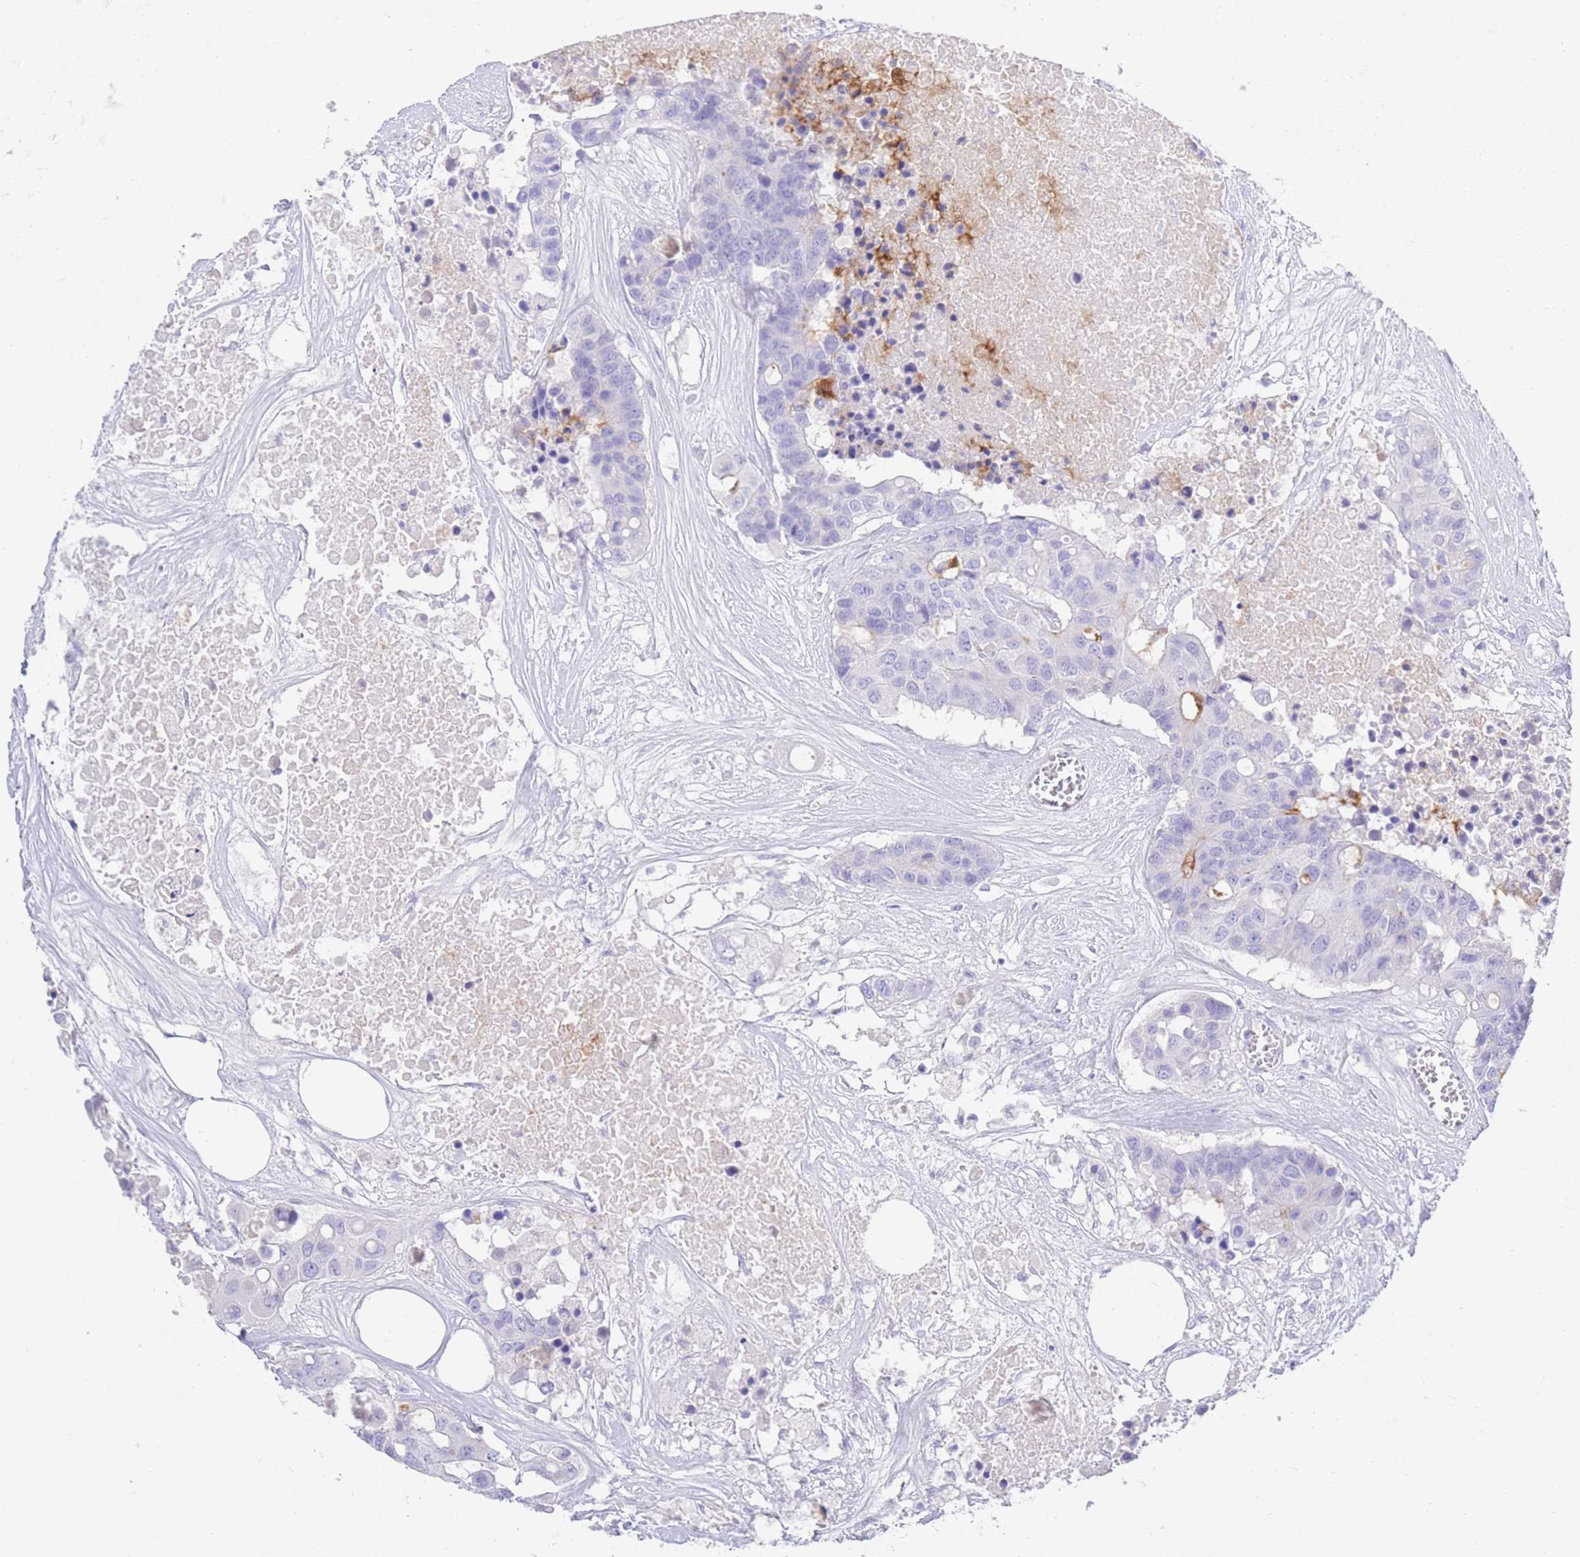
{"staining": {"intensity": "negative", "quantity": "none", "location": "none"}, "tissue": "colorectal cancer", "cell_type": "Tumor cells", "image_type": "cancer", "snomed": [{"axis": "morphology", "description": "Adenocarcinoma, NOS"}, {"axis": "topography", "description": "Colon"}], "caption": "Immunohistochemistry of colorectal cancer (adenocarcinoma) exhibits no expression in tumor cells.", "gene": "LRRC37A", "patient": {"sex": "male", "age": 77}}